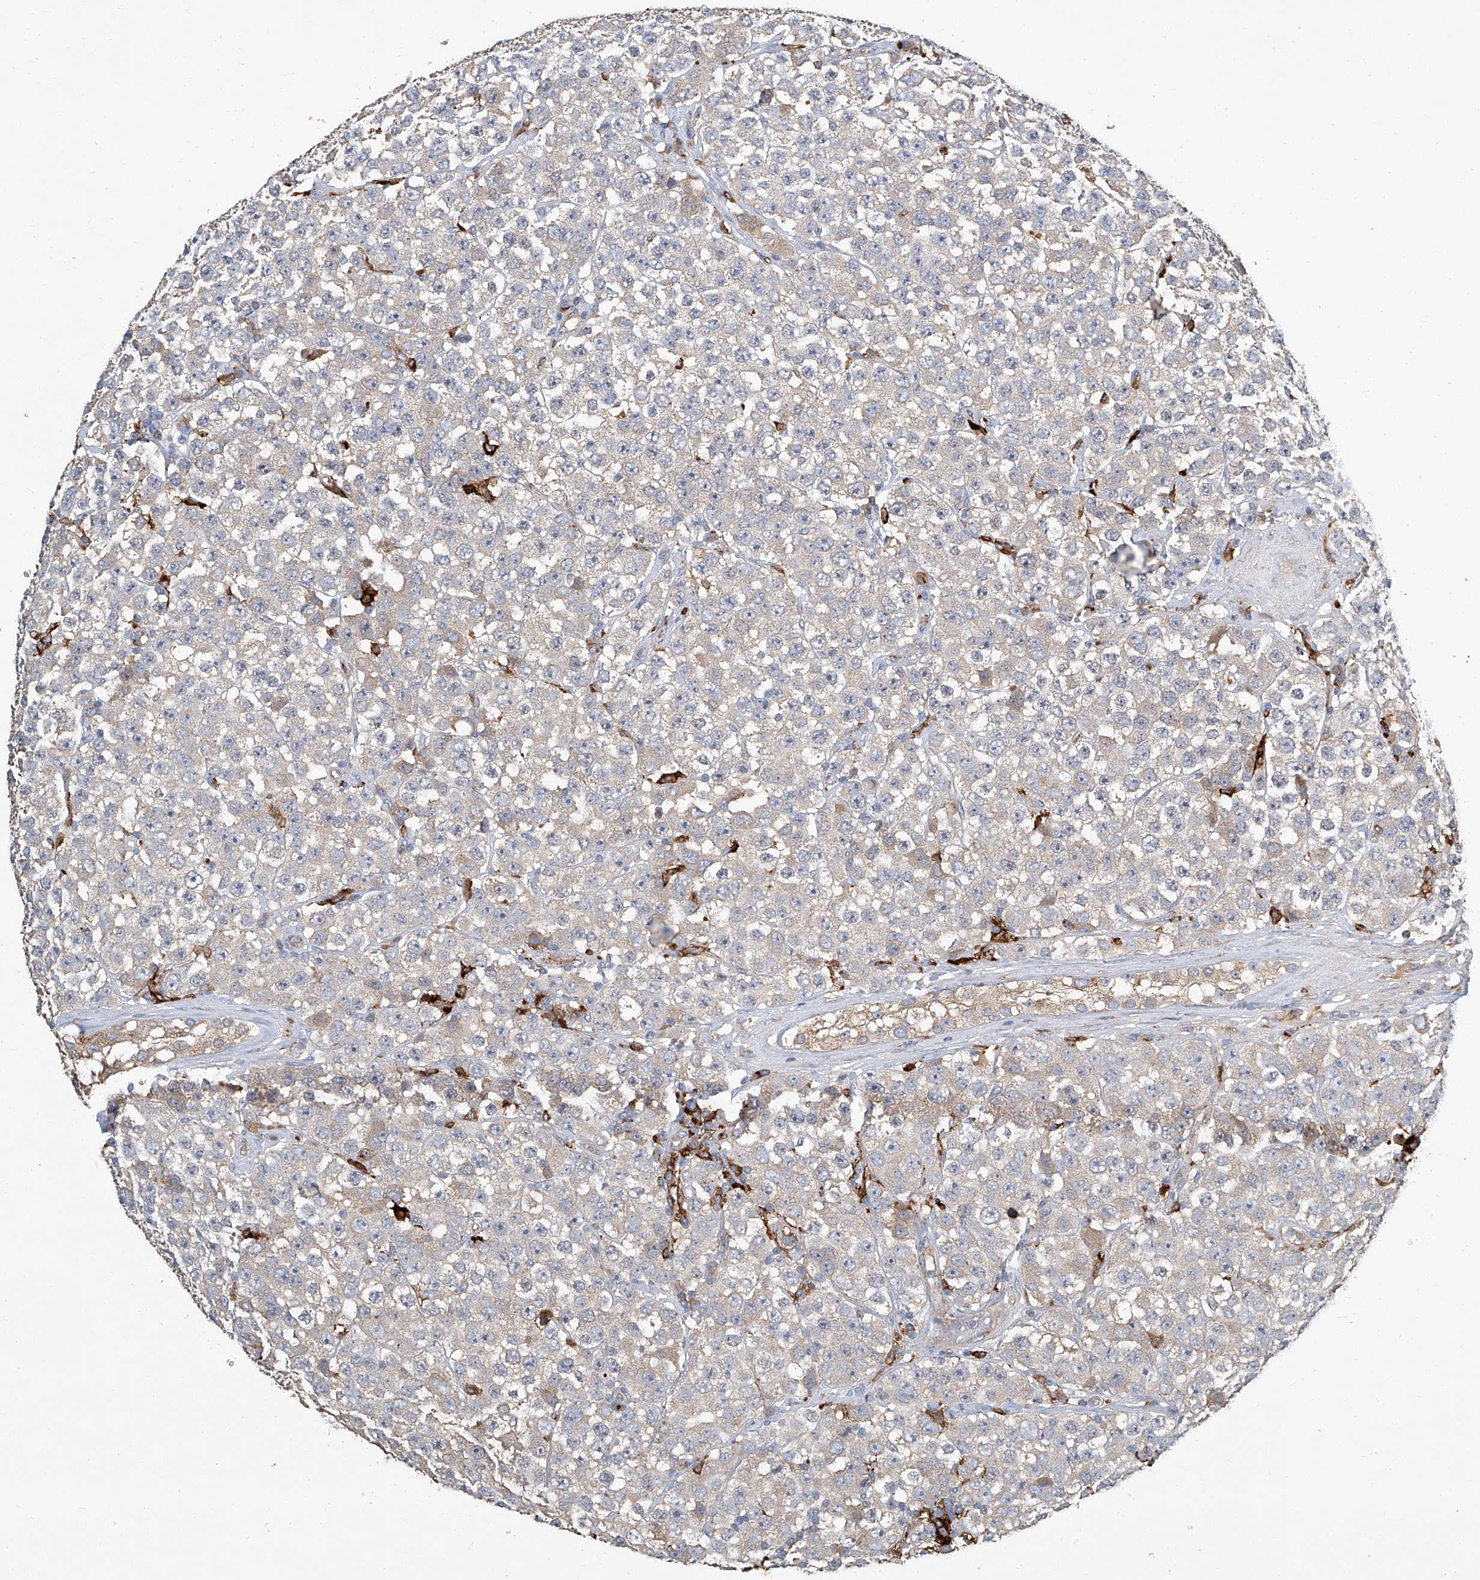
{"staining": {"intensity": "negative", "quantity": "none", "location": "none"}, "tissue": "testis cancer", "cell_type": "Tumor cells", "image_type": "cancer", "snomed": [{"axis": "morphology", "description": "Seminoma, NOS"}, {"axis": "topography", "description": "Testis"}], "caption": "This is an immunohistochemistry (IHC) image of testis cancer. There is no positivity in tumor cells.", "gene": "FAM167A", "patient": {"sex": "male", "age": 28}}